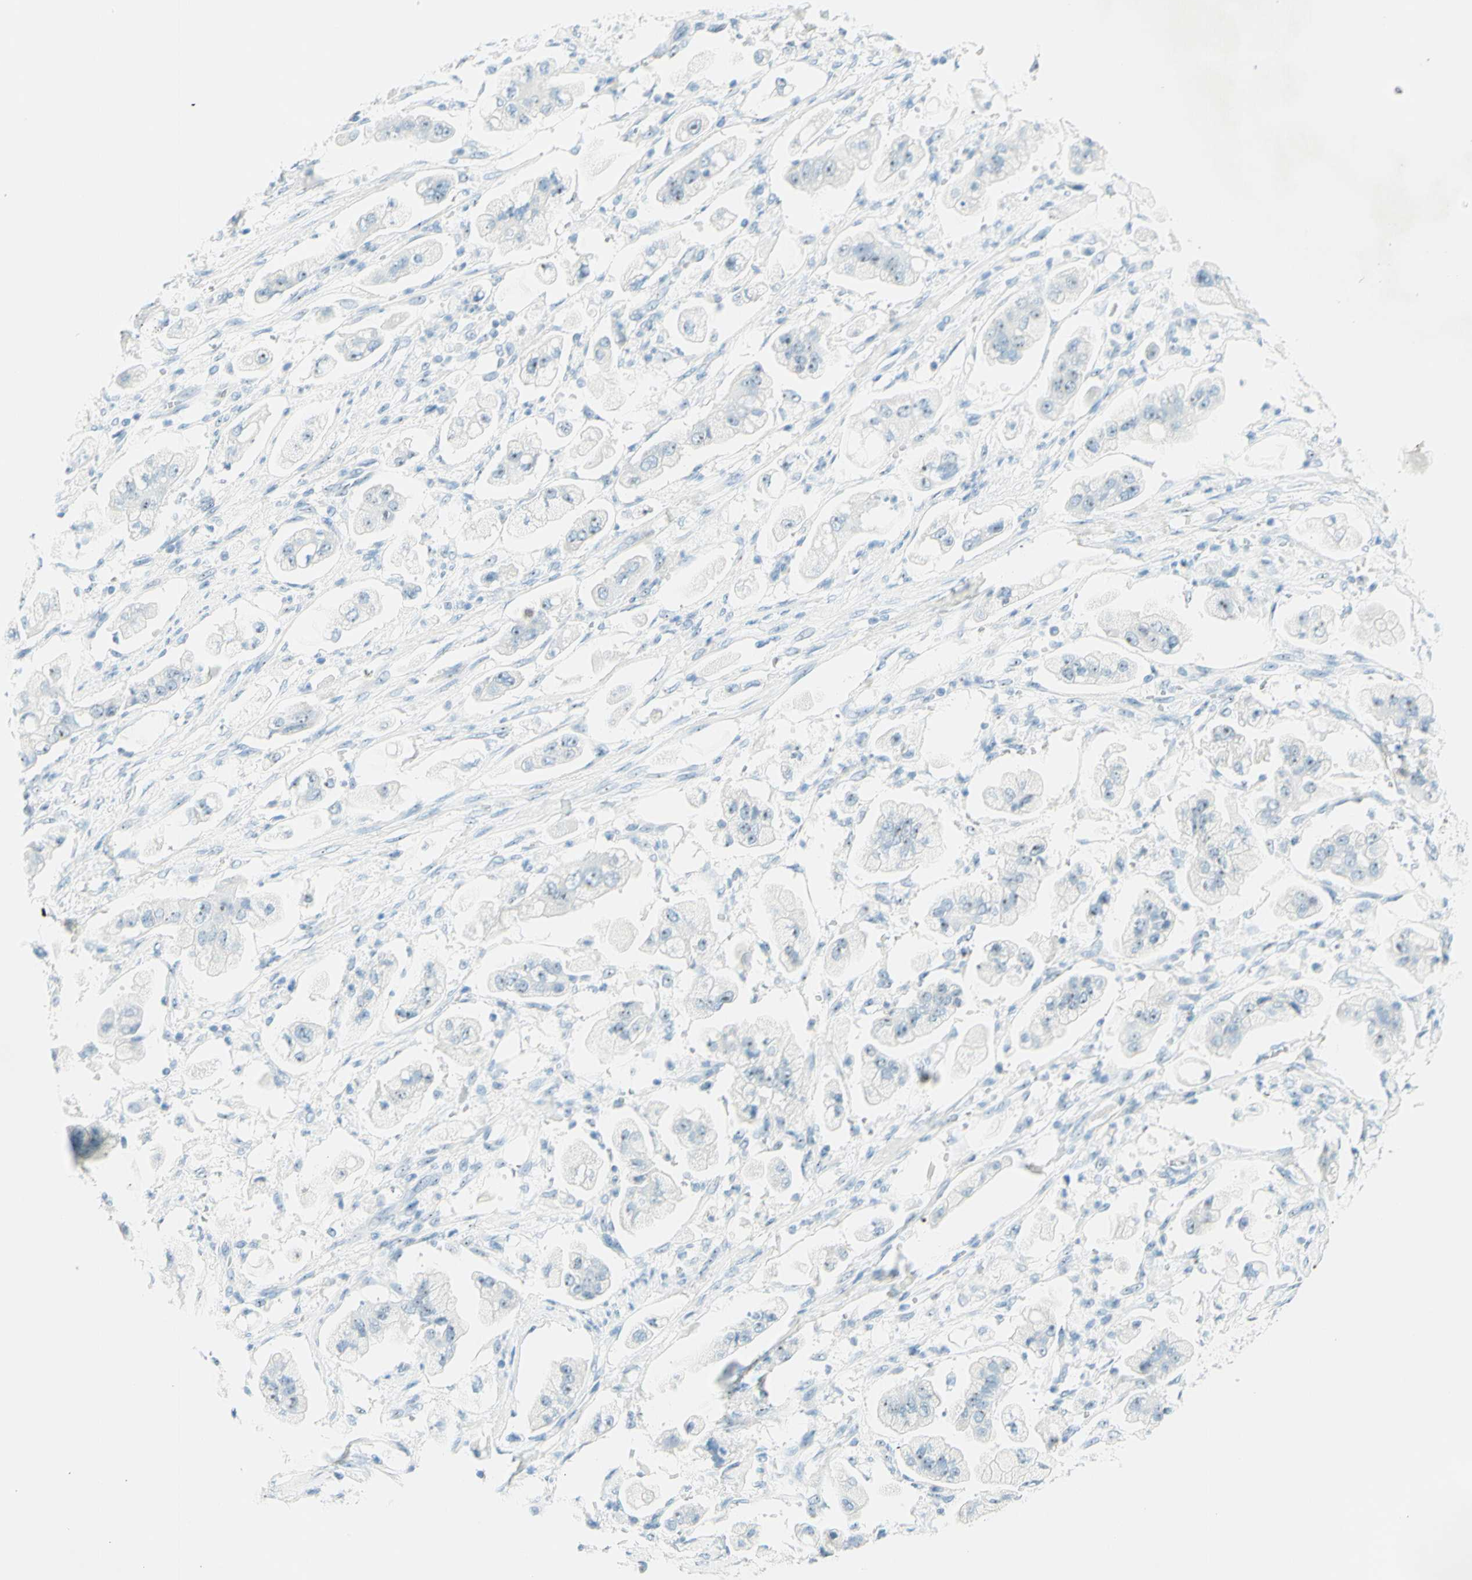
{"staining": {"intensity": "negative", "quantity": "none", "location": "none"}, "tissue": "stomach cancer", "cell_type": "Tumor cells", "image_type": "cancer", "snomed": [{"axis": "morphology", "description": "Adenocarcinoma, NOS"}, {"axis": "topography", "description": "Stomach"}], "caption": "This is a histopathology image of immunohistochemistry (IHC) staining of adenocarcinoma (stomach), which shows no staining in tumor cells. (Stains: DAB immunohistochemistry (IHC) with hematoxylin counter stain, Microscopy: brightfield microscopy at high magnification).", "gene": "FMR1NB", "patient": {"sex": "male", "age": 62}}